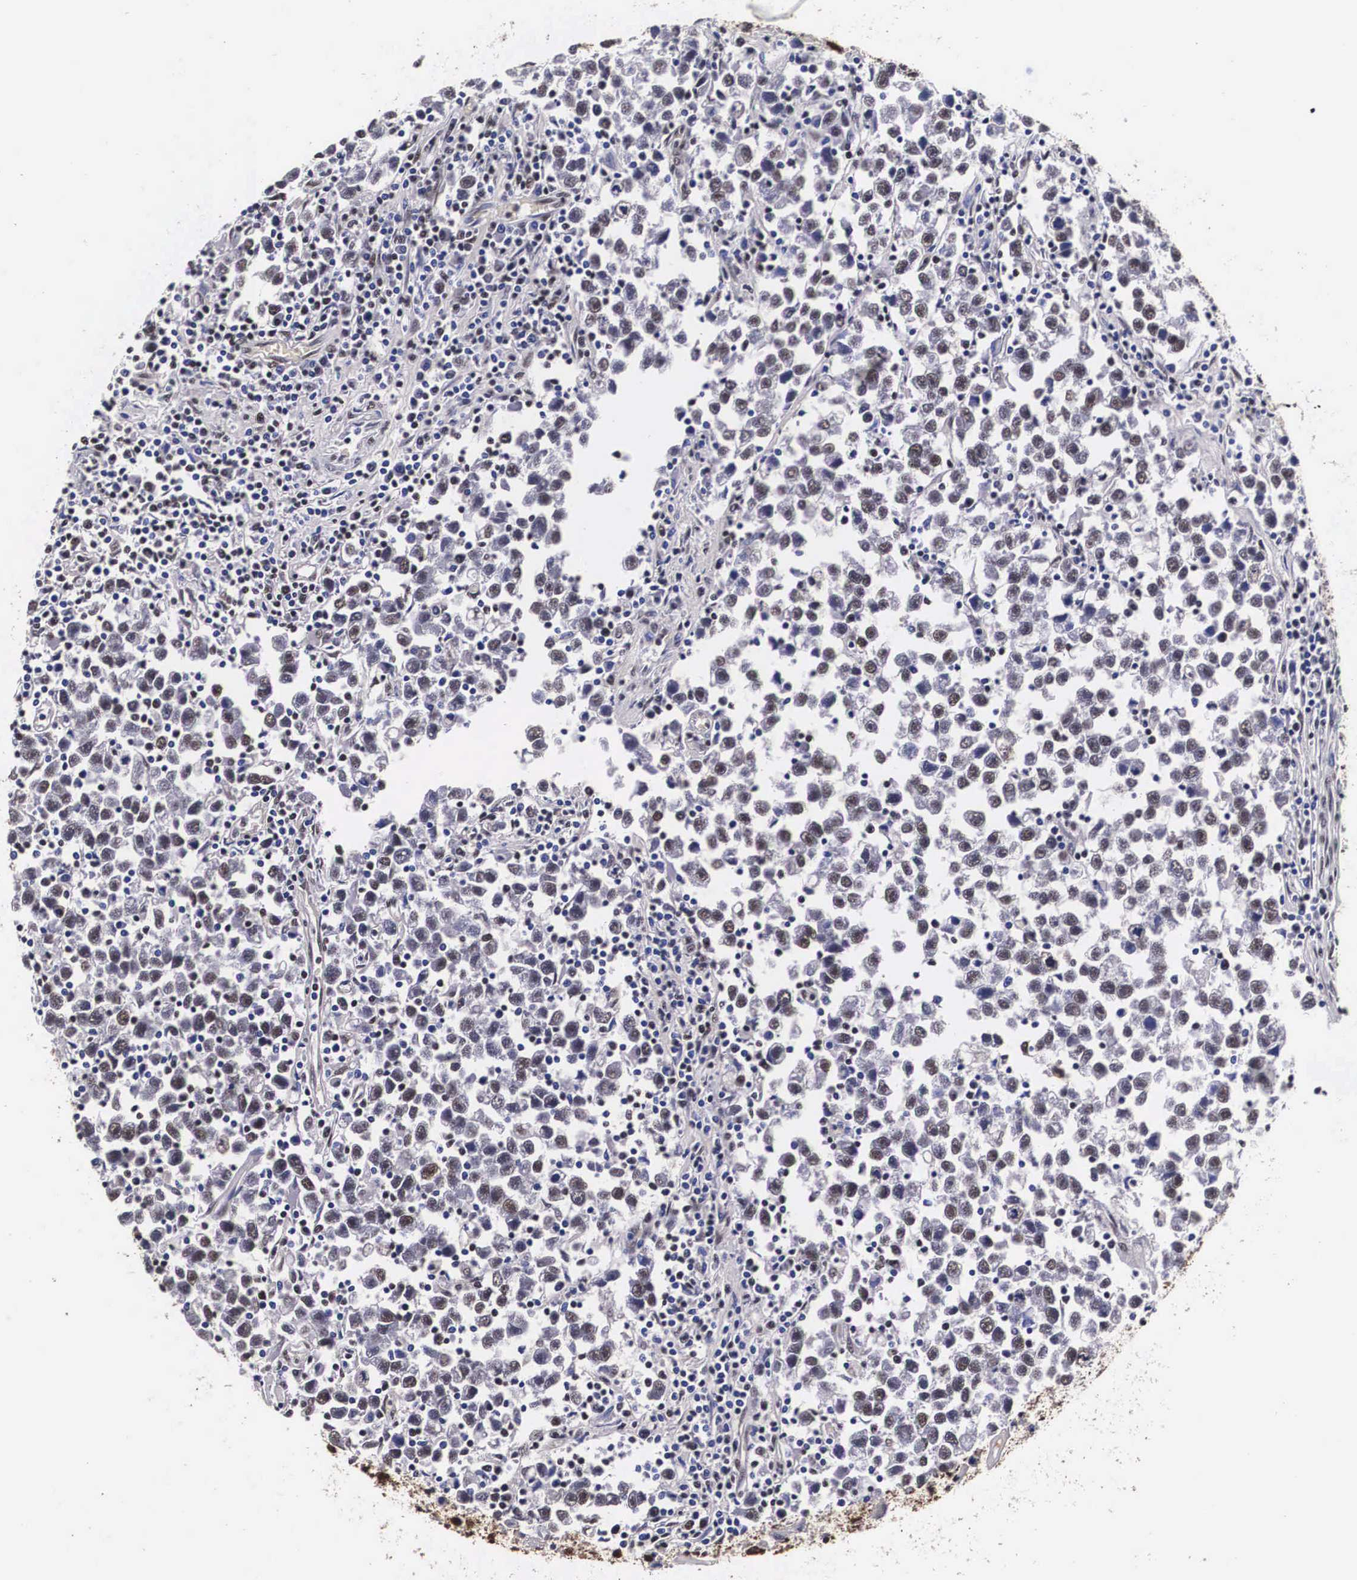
{"staining": {"intensity": "weak", "quantity": "25%-75%", "location": "nuclear"}, "tissue": "testis cancer", "cell_type": "Tumor cells", "image_type": "cancer", "snomed": [{"axis": "morphology", "description": "Seminoma, NOS"}, {"axis": "topography", "description": "Testis"}], "caption": "Testis cancer tissue demonstrates weak nuclear expression in approximately 25%-75% of tumor cells, visualized by immunohistochemistry.", "gene": "PABPN1", "patient": {"sex": "male", "age": 43}}